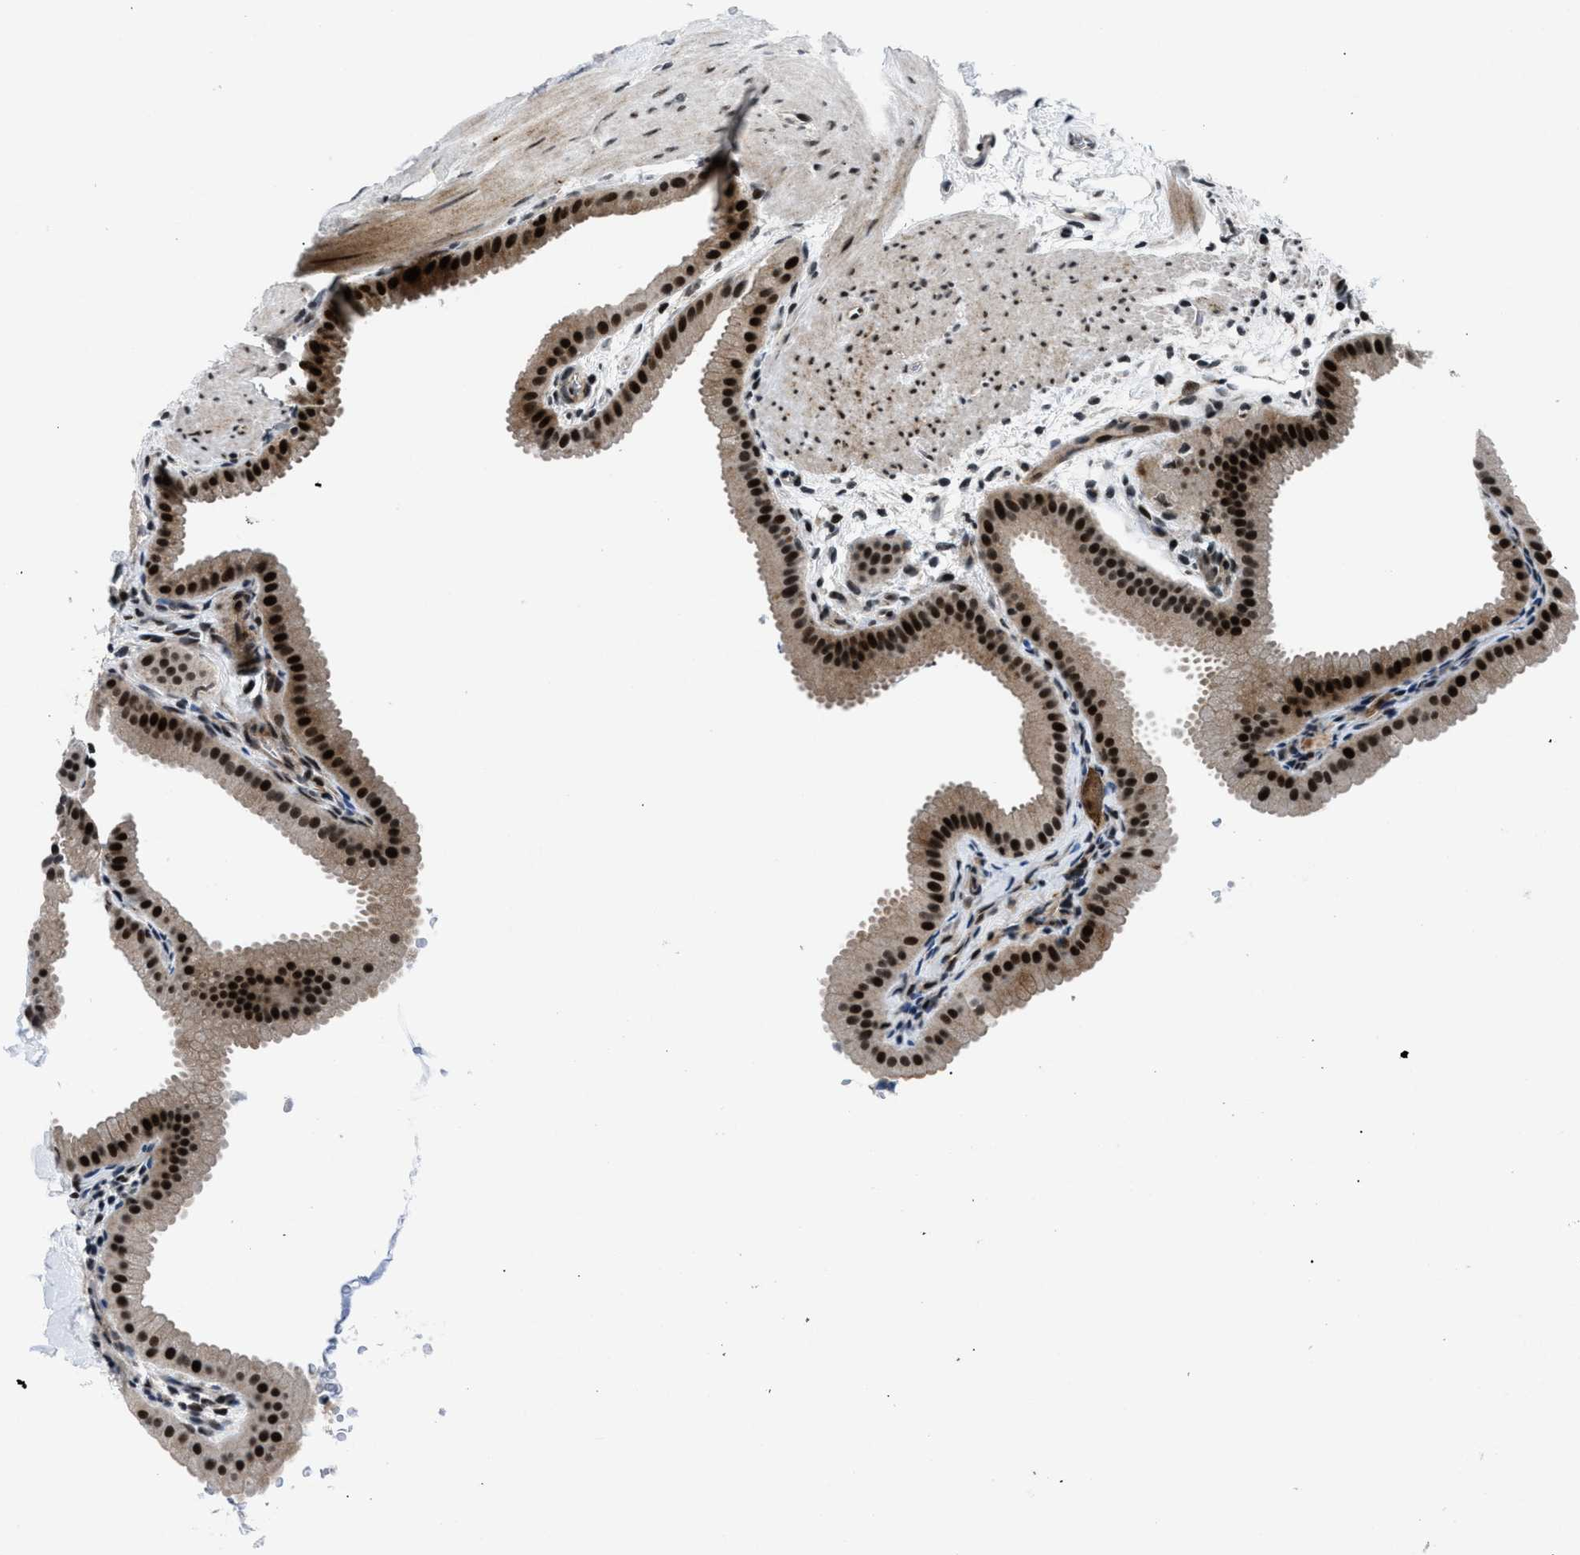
{"staining": {"intensity": "strong", "quantity": ">75%", "location": "cytoplasmic/membranous,nuclear"}, "tissue": "gallbladder", "cell_type": "Glandular cells", "image_type": "normal", "snomed": [{"axis": "morphology", "description": "Normal tissue, NOS"}, {"axis": "topography", "description": "Gallbladder"}], "caption": "Protein analysis of unremarkable gallbladder displays strong cytoplasmic/membranous,nuclear positivity in approximately >75% of glandular cells.", "gene": "SMARCB1", "patient": {"sex": "female", "age": 64}}